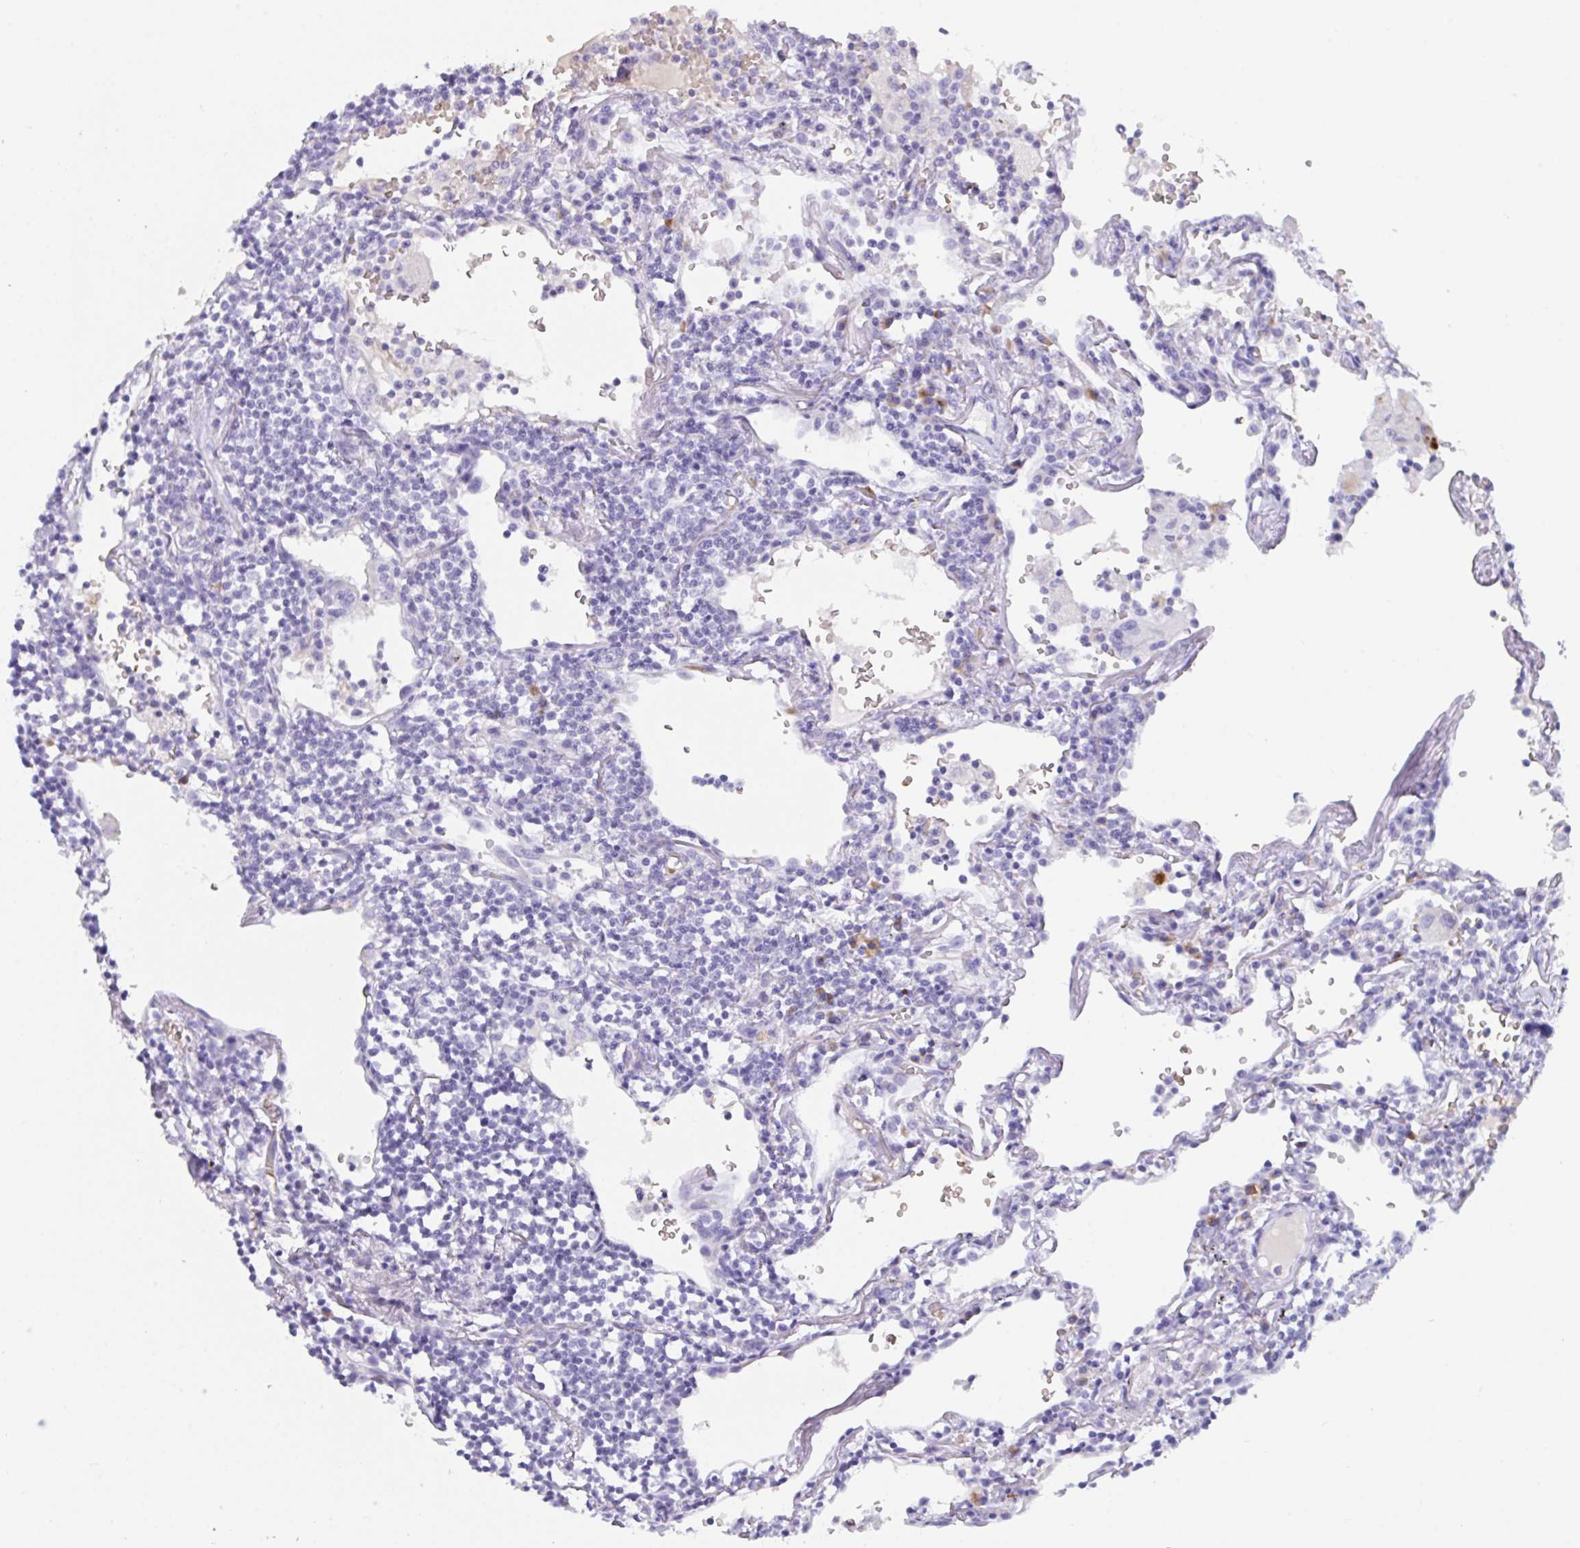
{"staining": {"intensity": "negative", "quantity": "none", "location": "none"}, "tissue": "lymphoma", "cell_type": "Tumor cells", "image_type": "cancer", "snomed": [{"axis": "morphology", "description": "Malignant lymphoma, non-Hodgkin's type, Low grade"}, {"axis": "topography", "description": "Lung"}], "caption": "DAB (3,3'-diaminobenzidine) immunohistochemical staining of human malignant lymphoma, non-Hodgkin's type (low-grade) exhibits no significant positivity in tumor cells.", "gene": "SLC2A1", "patient": {"sex": "female", "age": 71}}